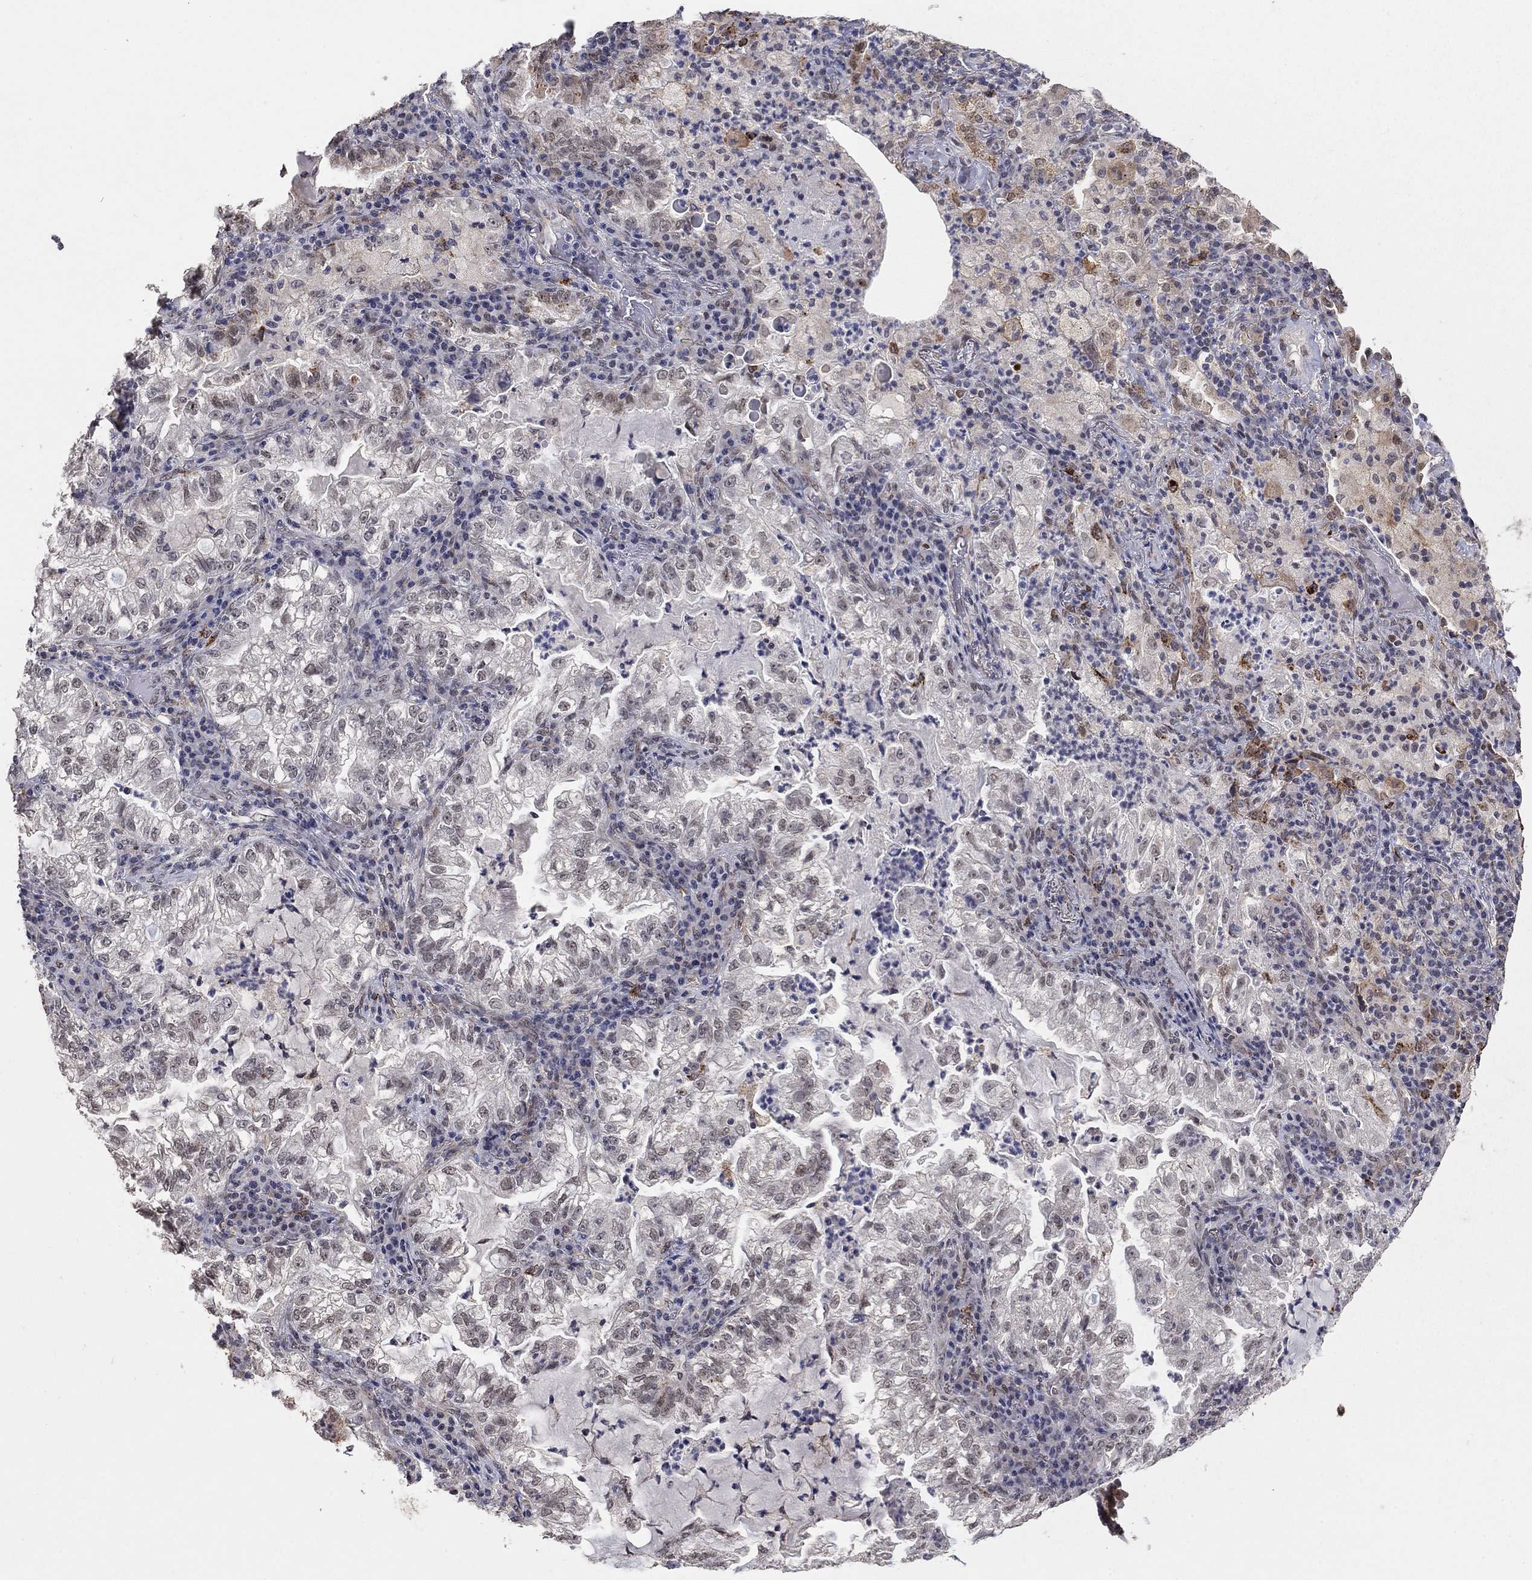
{"staining": {"intensity": "negative", "quantity": "none", "location": "none"}, "tissue": "lung cancer", "cell_type": "Tumor cells", "image_type": "cancer", "snomed": [{"axis": "morphology", "description": "Adenocarcinoma, NOS"}, {"axis": "topography", "description": "Lung"}], "caption": "This is an immunohistochemistry micrograph of human adenocarcinoma (lung). There is no positivity in tumor cells.", "gene": "GRIA3", "patient": {"sex": "female", "age": 73}}